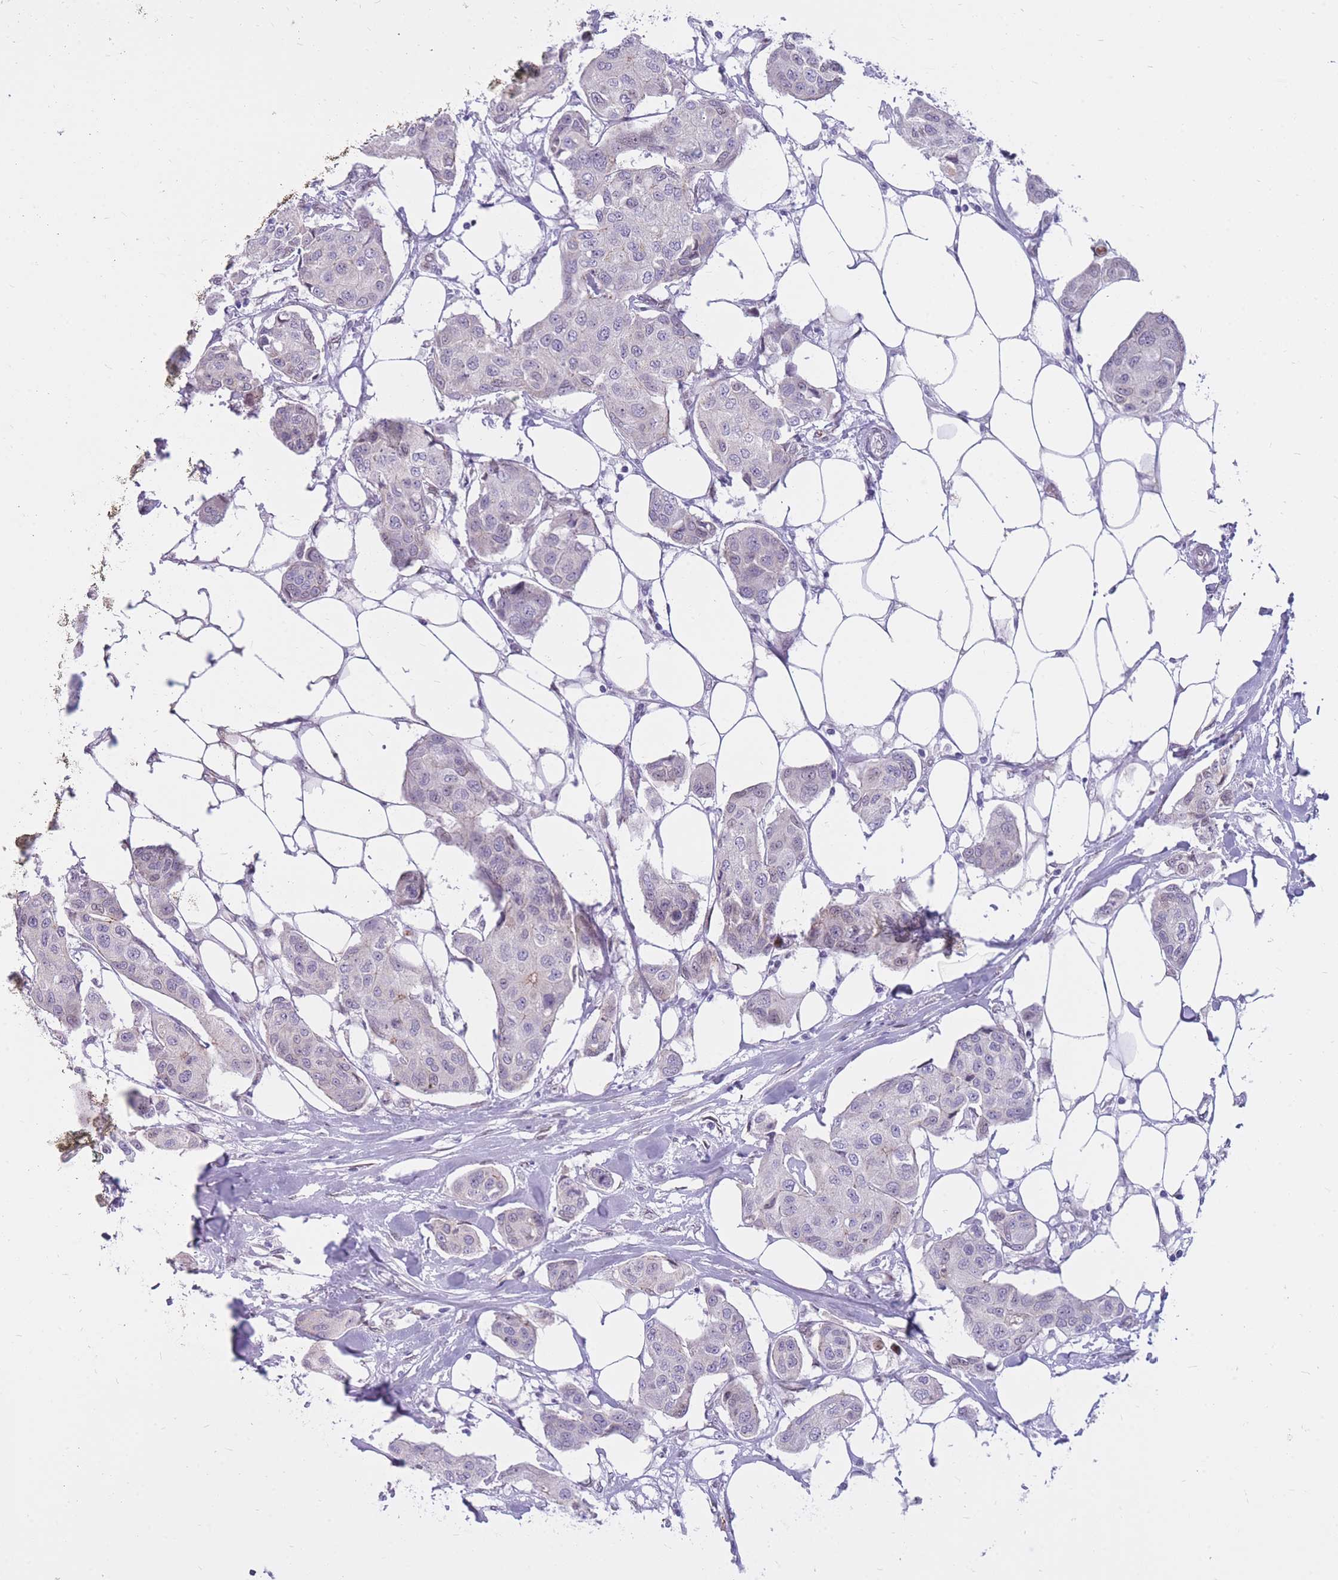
{"staining": {"intensity": "weak", "quantity": "<25%", "location": "cytoplasmic/membranous,nuclear"}, "tissue": "breast cancer", "cell_type": "Tumor cells", "image_type": "cancer", "snomed": [{"axis": "morphology", "description": "Duct carcinoma"}, {"axis": "topography", "description": "Breast"}, {"axis": "topography", "description": "Lymph node"}], "caption": "Tumor cells show no significant protein positivity in invasive ductal carcinoma (breast).", "gene": "HOOK2", "patient": {"sex": "female", "age": 80}}